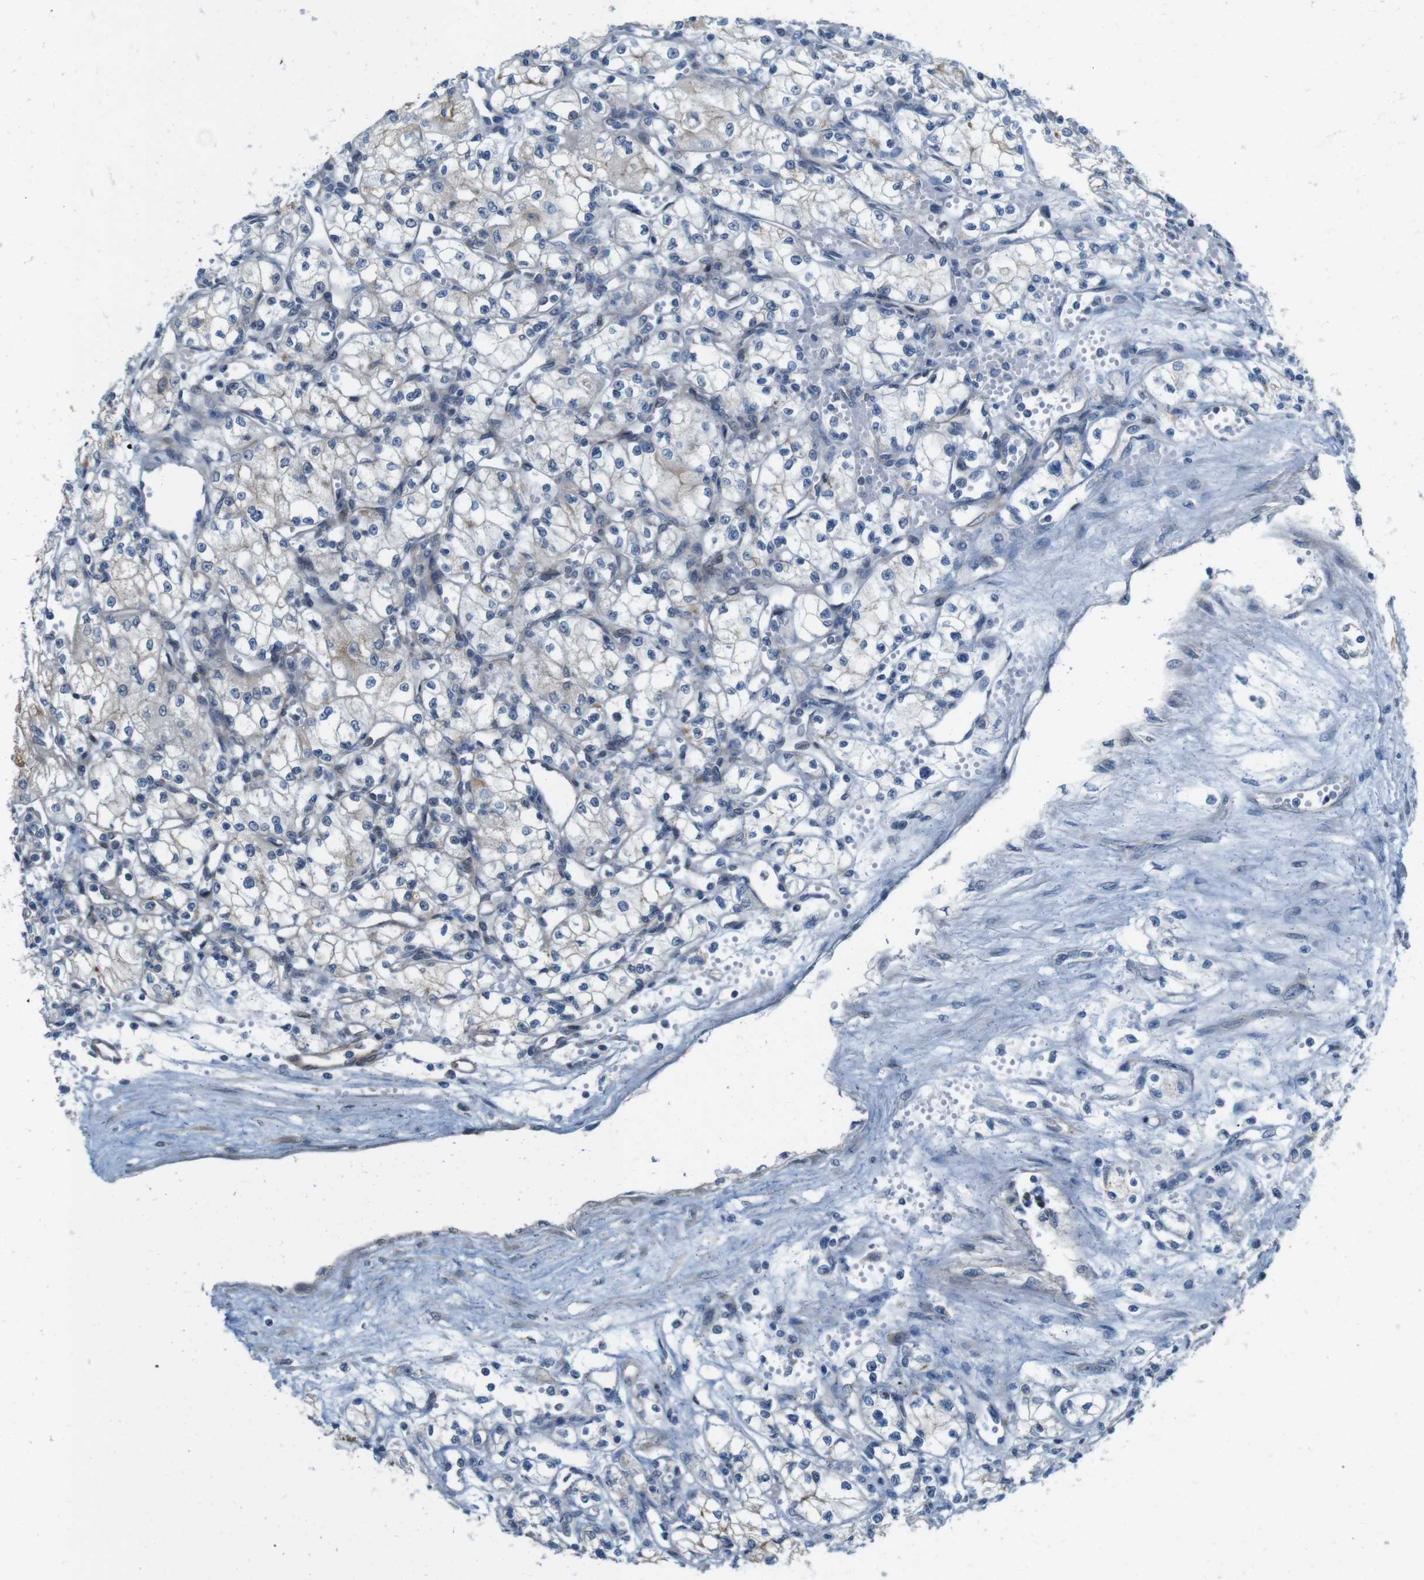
{"staining": {"intensity": "negative", "quantity": "none", "location": "none"}, "tissue": "renal cancer", "cell_type": "Tumor cells", "image_type": "cancer", "snomed": [{"axis": "morphology", "description": "Normal tissue, NOS"}, {"axis": "morphology", "description": "Adenocarcinoma, NOS"}, {"axis": "topography", "description": "Kidney"}], "caption": "Micrograph shows no protein positivity in tumor cells of renal cancer (adenocarcinoma) tissue. (DAB (3,3'-diaminobenzidine) immunohistochemistry (IHC) with hematoxylin counter stain).", "gene": "SKI", "patient": {"sex": "male", "age": 59}}